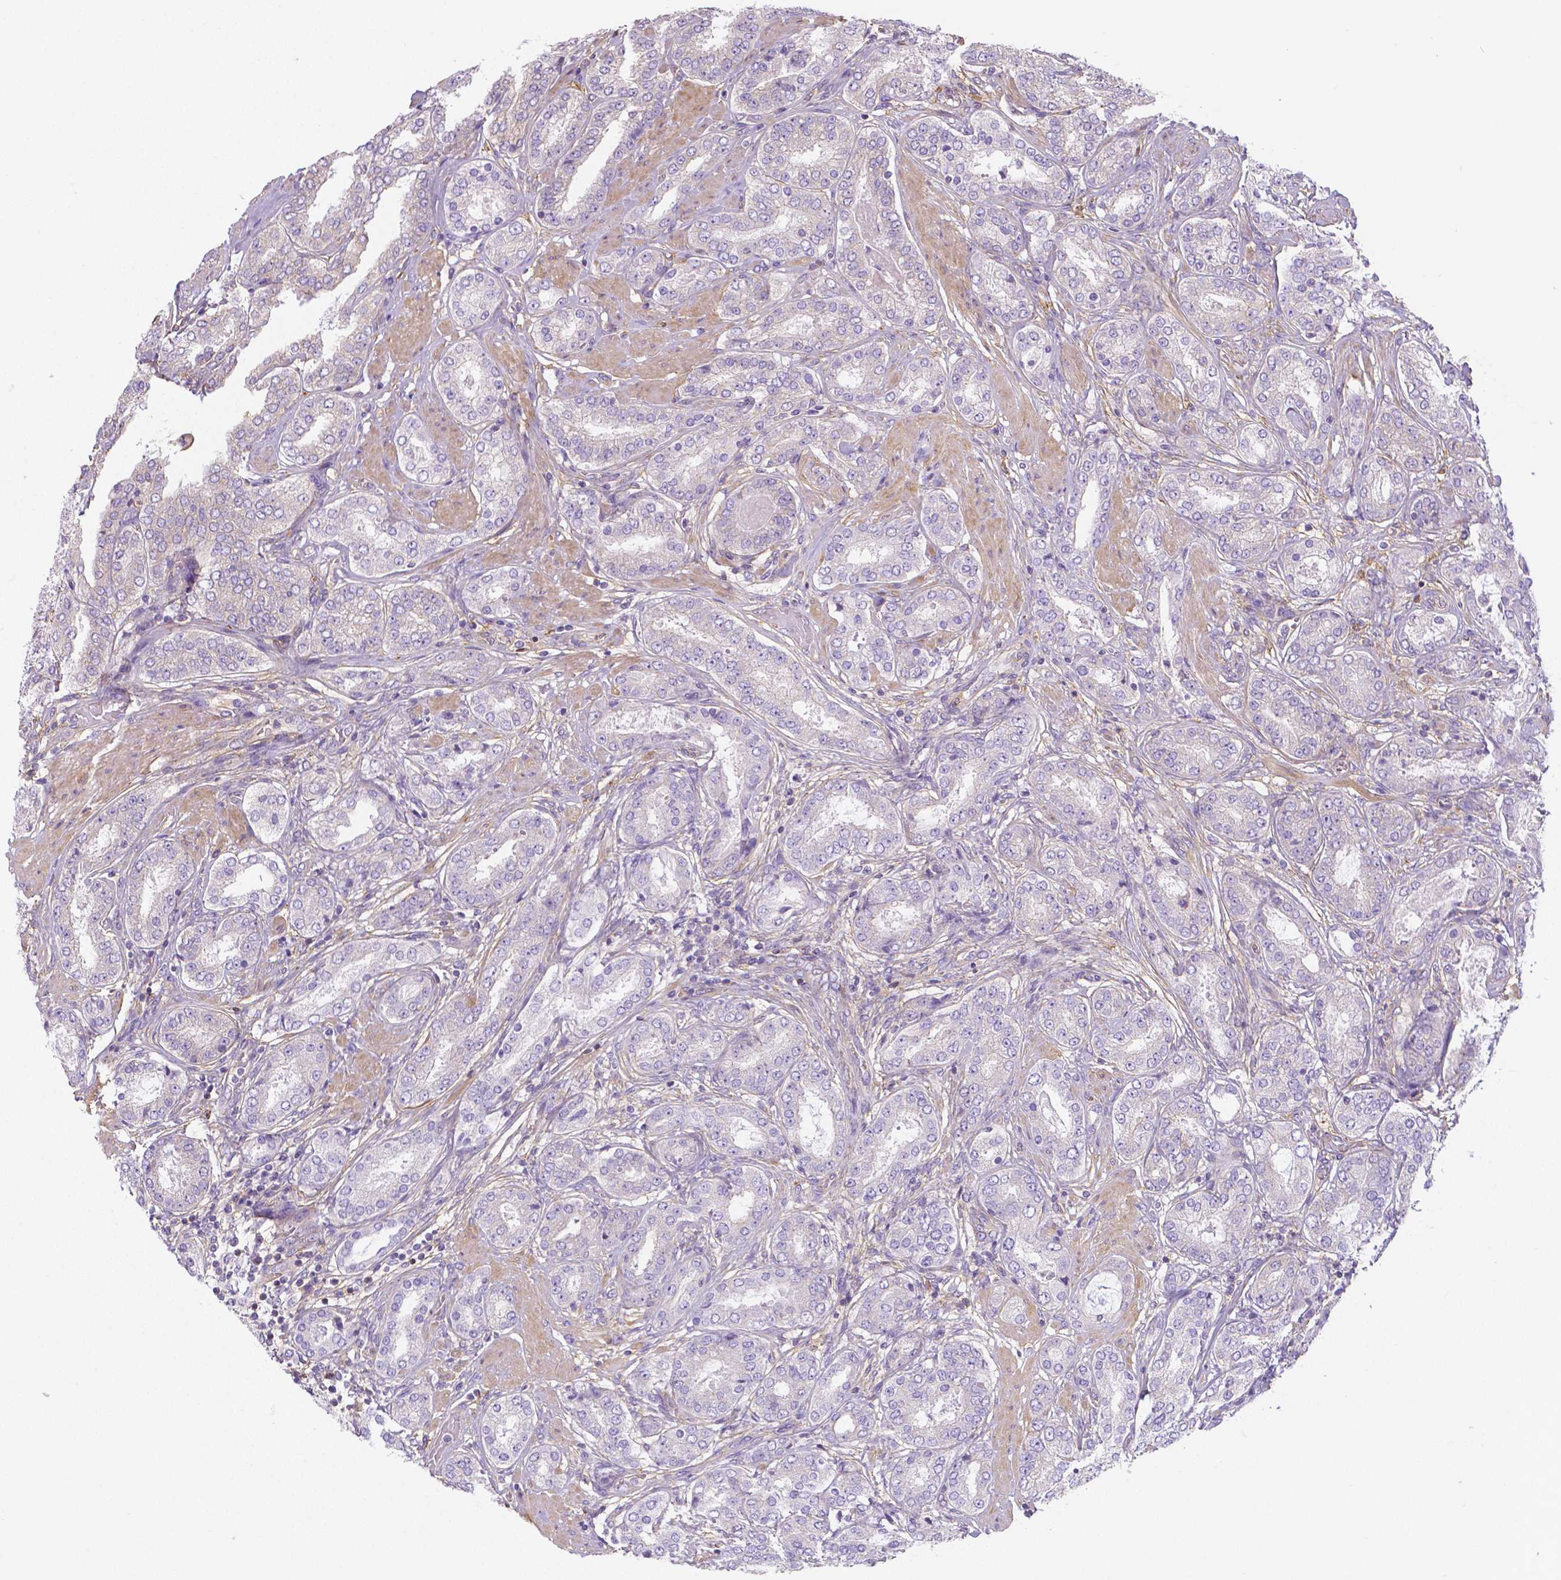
{"staining": {"intensity": "negative", "quantity": "none", "location": "none"}, "tissue": "prostate cancer", "cell_type": "Tumor cells", "image_type": "cancer", "snomed": [{"axis": "morphology", "description": "Adenocarcinoma, High grade"}, {"axis": "topography", "description": "Prostate"}], "caption": "Prostate cancer (high-grade adenocarcinoma) stained for a protein using immunohistochemistry (IHC) displays no staining tumor cells.", "gene": "CRMP1", "patient": {"sex": "male", "age": 63}}